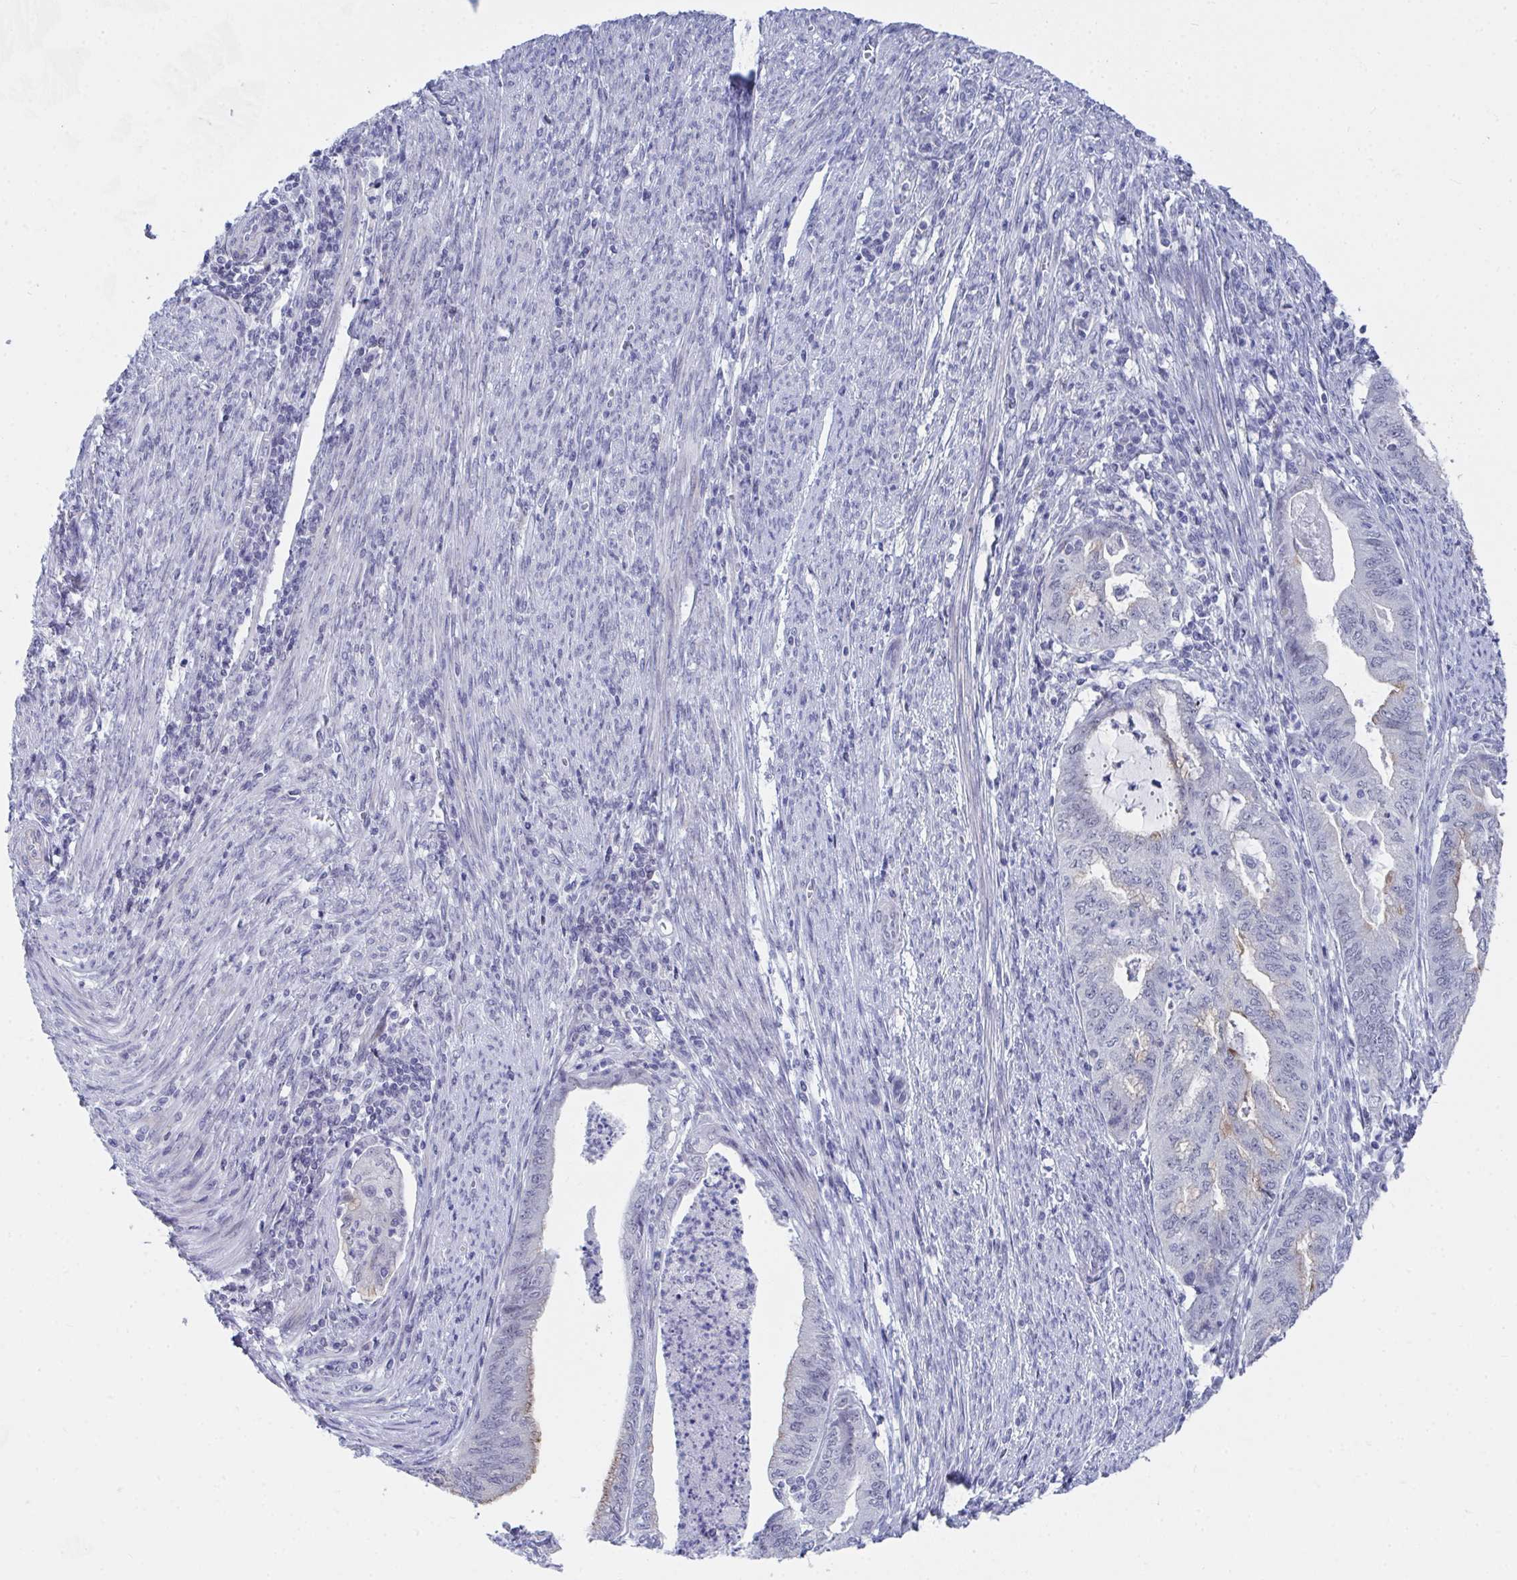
{"staining": {"intensity": "negative", "quantity": "none", "location": "none"}, "tissue": "endometrial cancer", "cell_type": "Tumor cells", "image_type": "cancer", "snomed": [{"axis": "morphology", "description": "Adenocarcinoma, NOS"}, {"axis": "topography", "description": "Endometrium"}], "caption": "This is a micrograph of immunohistochemistry (IHC) staining of endometrial cancer, which shows no expression in tumor cells.", "gene": "DAOA", "patient": {"sex": "female", "age": 79}}